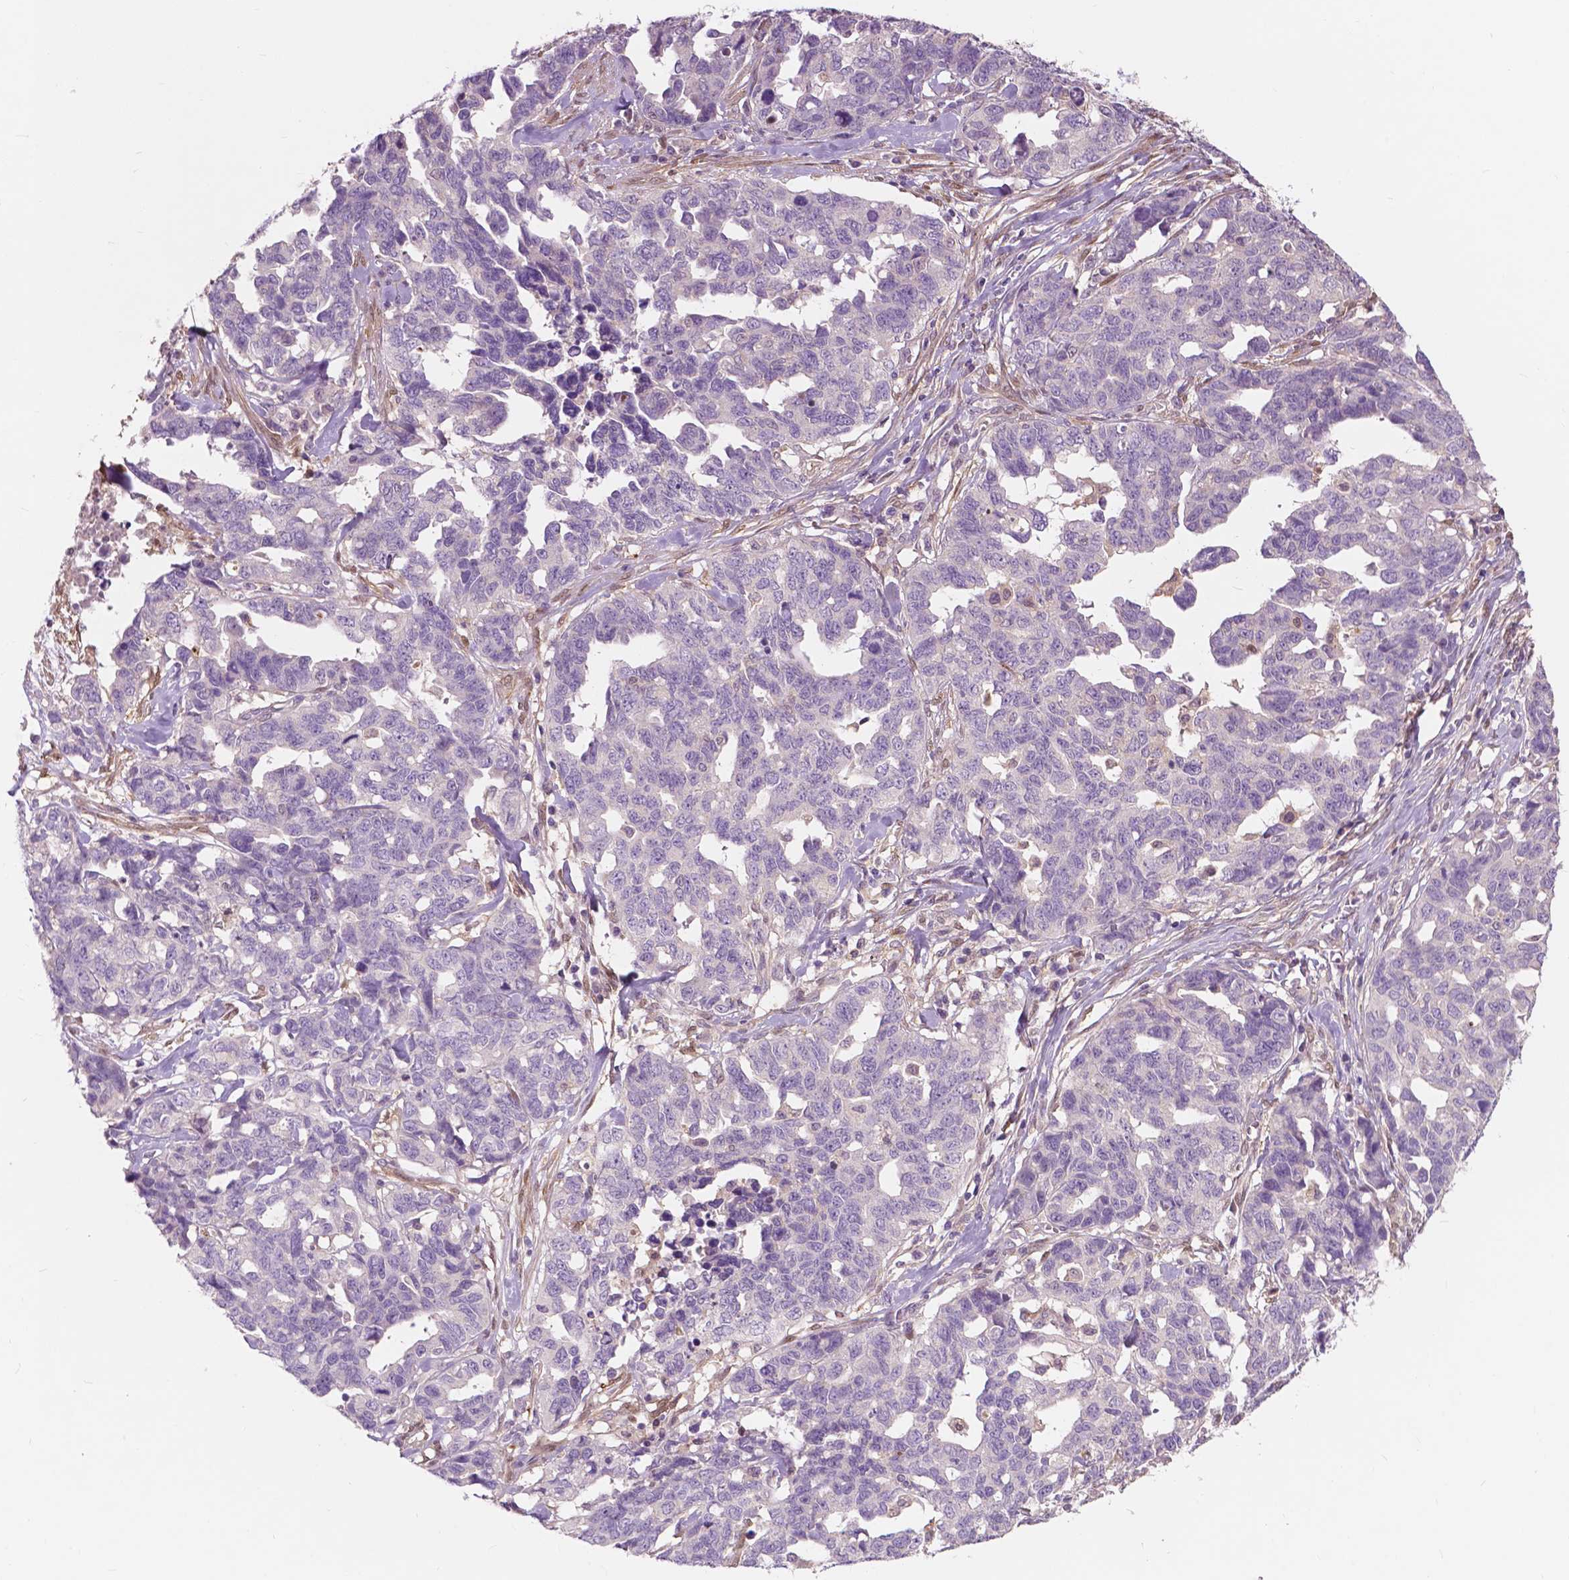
{"staining": {"intensity": "negative", "quantity": "none", "location": "none"}, "tissue": "ovarian cancer", "cell_type": "Tumor cells", "image_type": "cancer", "snomed": [{"axis": "morphology", "description": "Cystadenocarcinoma, serous, NOS"}, {"axis": "topography", "description": "Ovary"}], "caption": "This is an immunohistochemistry histopathology image of human ovarian cancer. There is no expression in tumor cells.", "gene": "GPR37", "patient": {"sex": "female", "age": 69}}